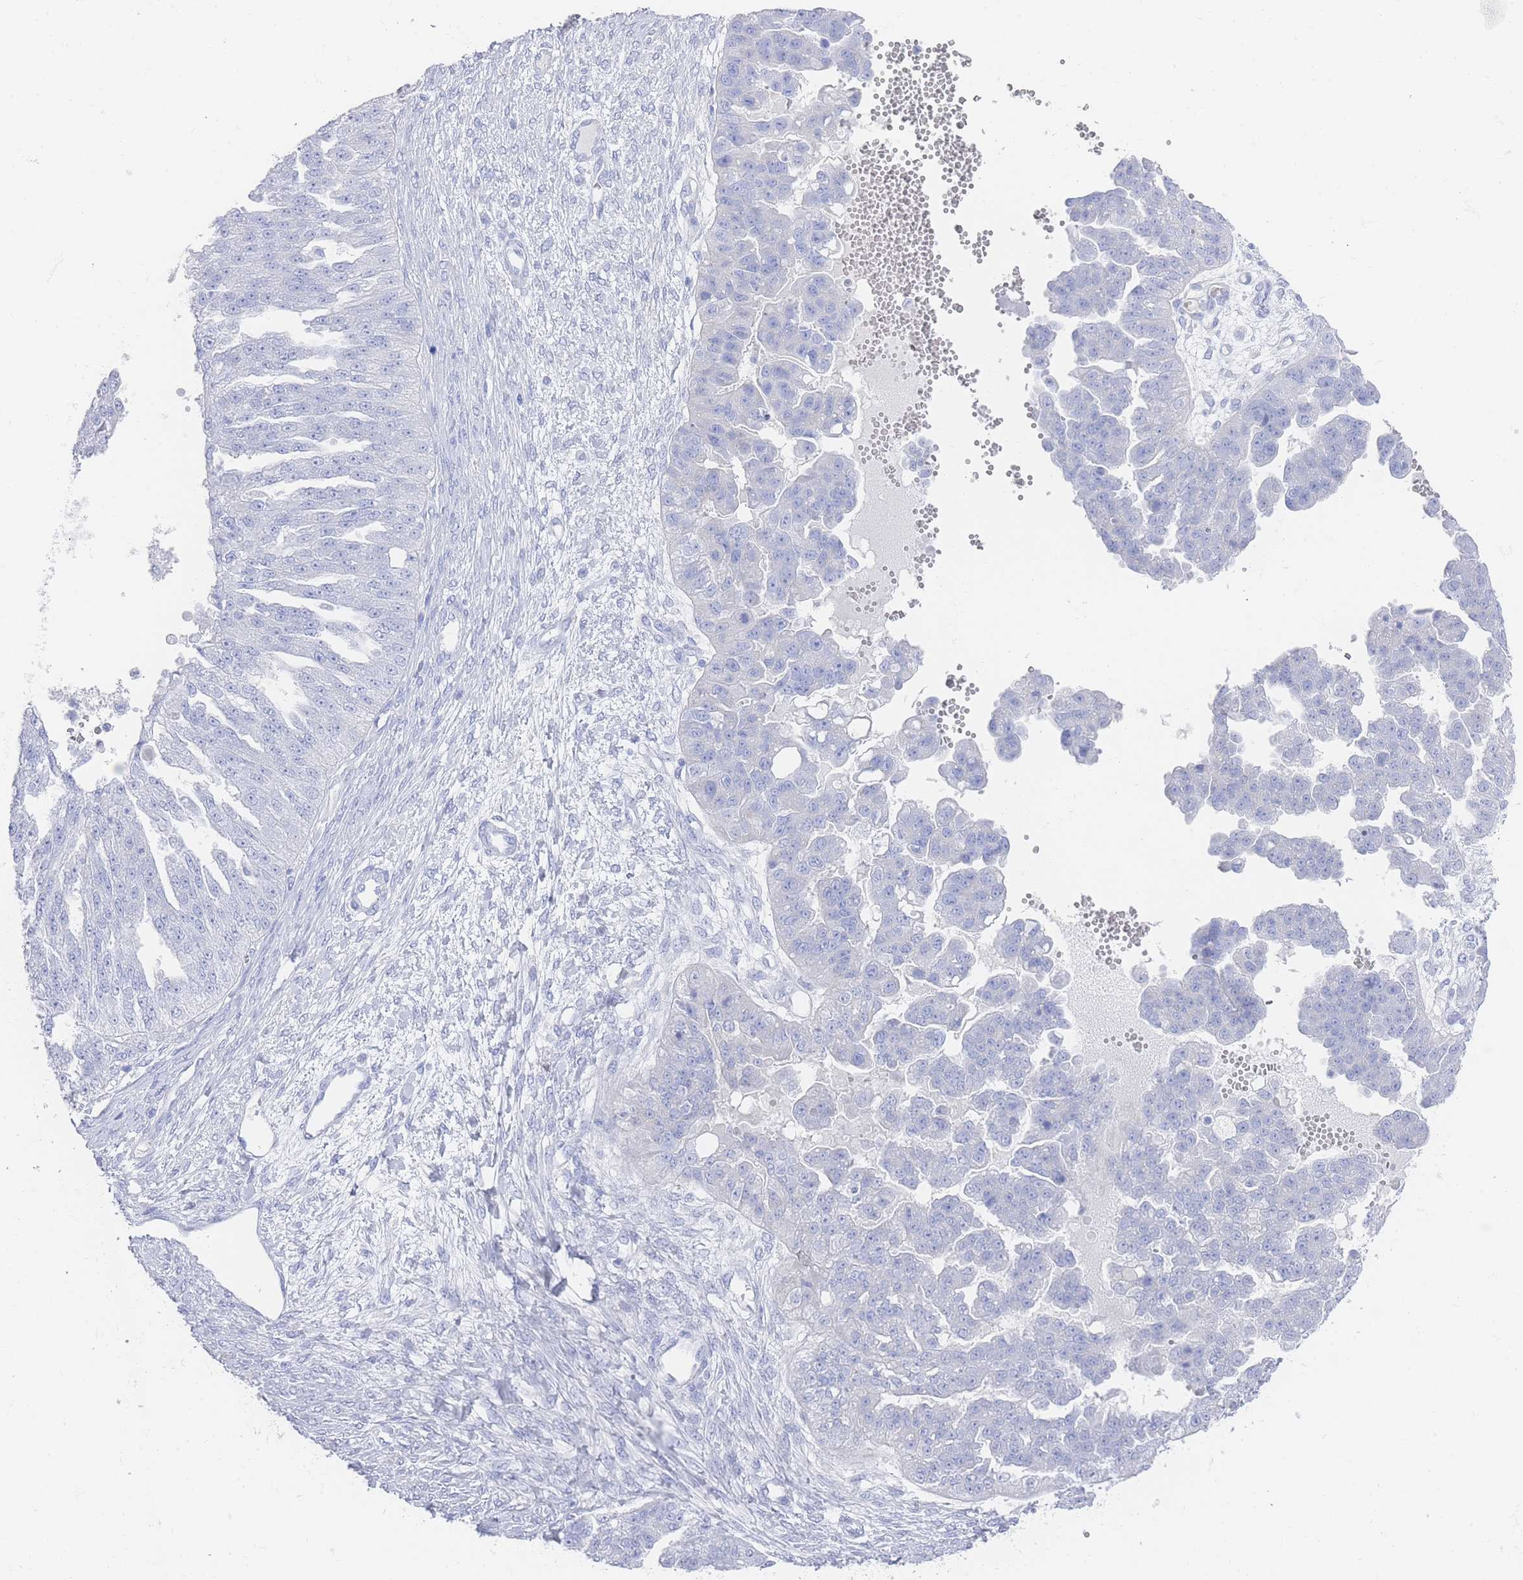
{"staining": {"intensity": "negative", "quantity": "none", "location": "none"}, "tissue": "ovarian cancer", "cell_type": "Tumor cells", "image_type": "cancer", "snomed": [{"axis": "morphology", "description": "Cystadenocarcinoma, serous, NOS"}, {"axis": "topography", "description": "Ovary"}], "caption": "IHC of human serous cystadenocarcinoma (ovarian) reveals no staining in tumor cells.", "gene": "LRRC37A", "patient": {"sex": "female", "age": 58}}